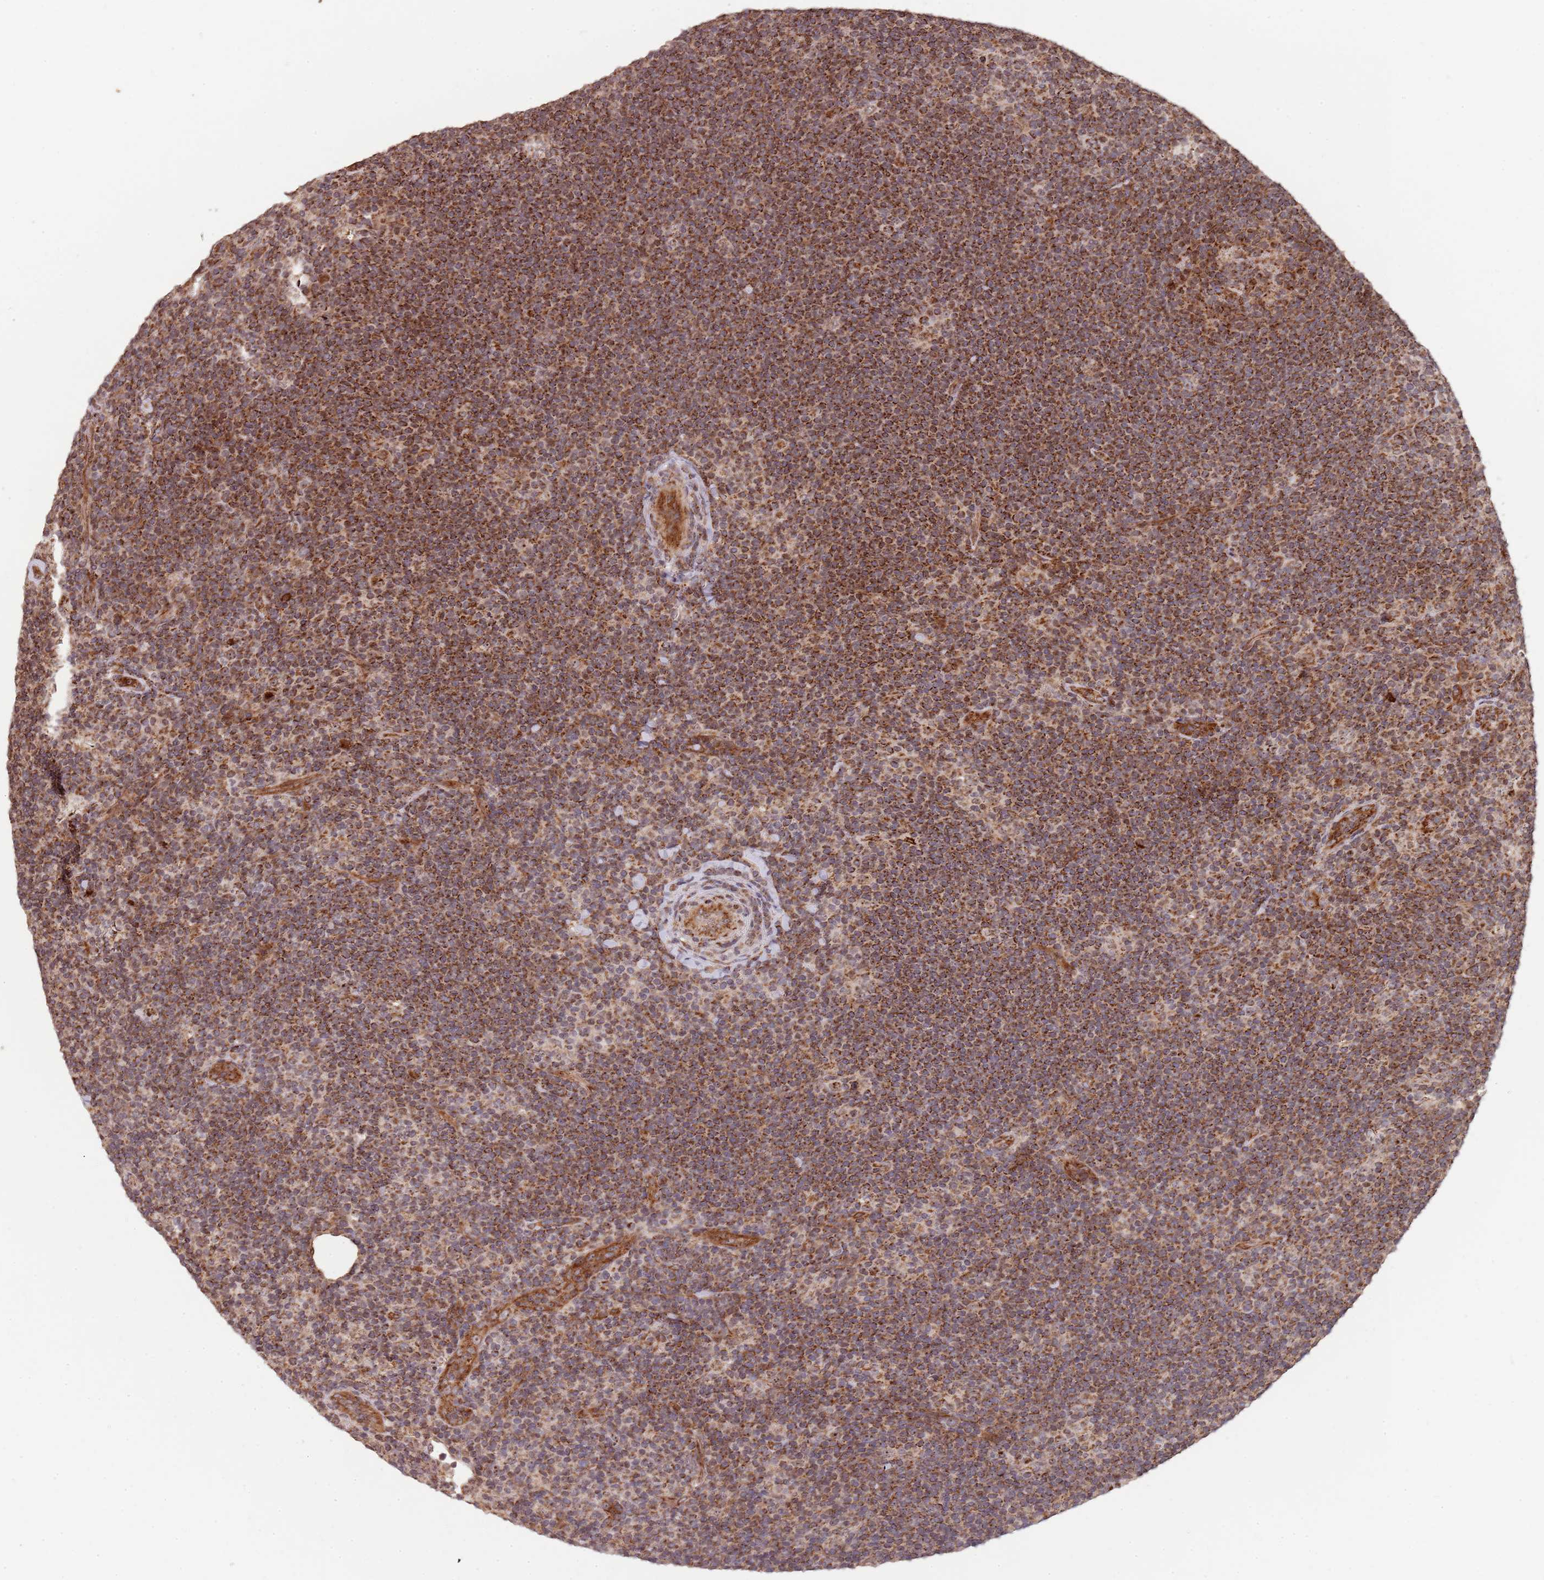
{"staining": {"intensity": "moderate", "quantity": ">75%", "location": "cytoplasmic/membranous,nuclear"}, "tissue": "lymphoma", "cell_type": "Tumor cells", "image_type": "cancer", "snomed": [{"axis": "morphology", "description": "Hodgkin's disease, NOS"}, {"axis": "topography", "description": "Lymph node"}], "caption": "A photomicrograph showing moderate cytoplasmic/membranous and nuclear expression in about >75% of tumor cells in Hodgkin's disease, as visualized by brown immunohistochemical staining.", "gene": "DCHS1", "patient": {"sex": "female", "age": 57}}